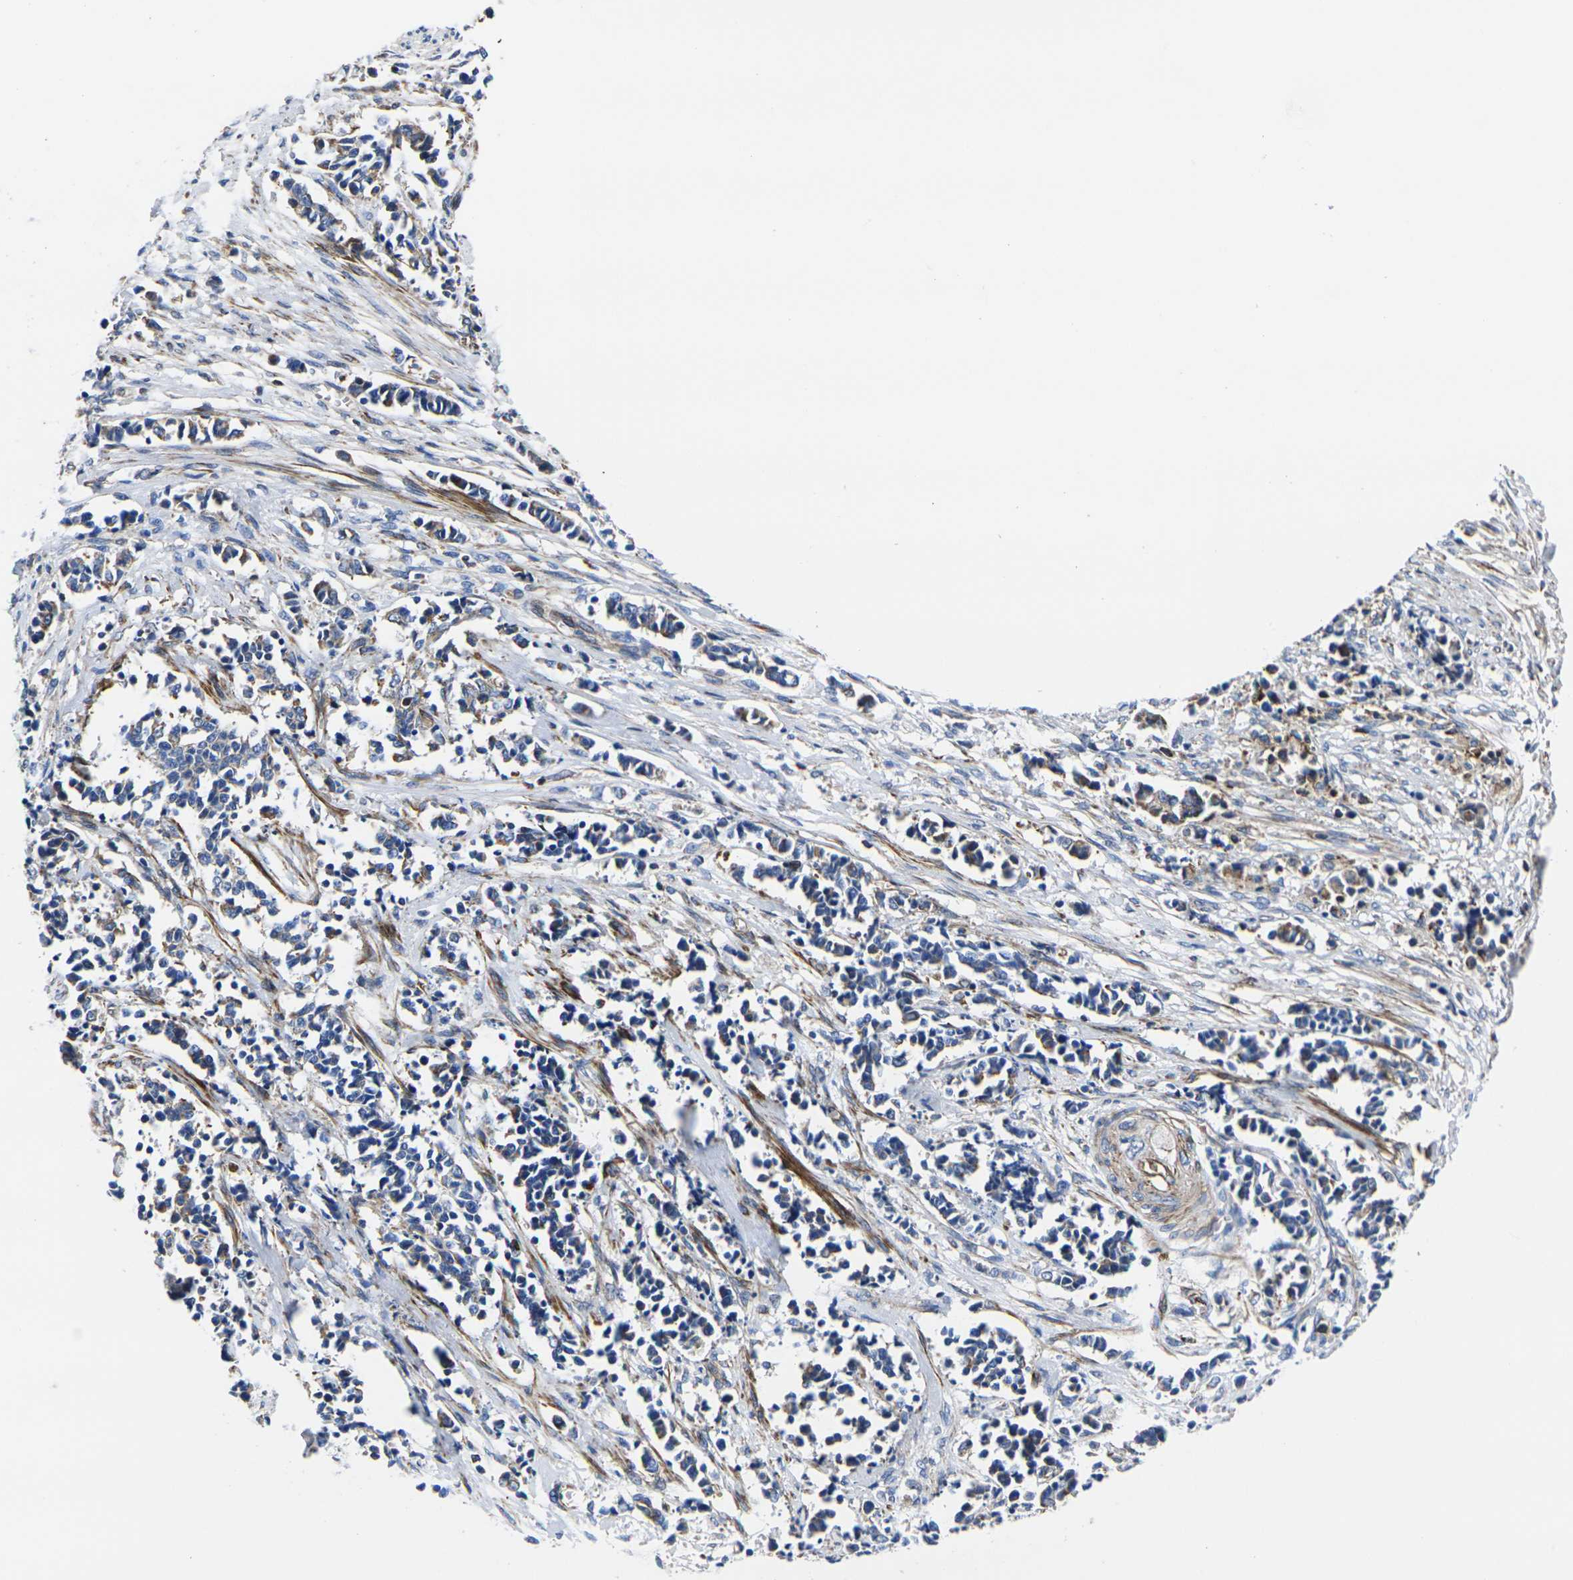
{"staining": {"intensity": "moderate", "quantity": "<25%", "location": "cytoplasmic/membranous"}, "tissue": "cervical cancer", "cell_type": "Tumor cells", "image_type": "cancer", "snomed": [{"axis": "morphology", "description": "Normal tissue, NOS"}, {"axis": "morphology", "description": "Squamous cell carcinoma, NOS"}, {"axis": "topography", "description": "Cervix"}], "caption": "Cervical cancer (squamous cell carcinoma) stained with DAB (3,3'-diaminobenzidine) immunohistochemistry shows low levels of moderate cytoplasmic/membranous positivity in about <25% of tumor cells.", "gene": "GPR4", "patient": {"sex": "female", "age": 35}}